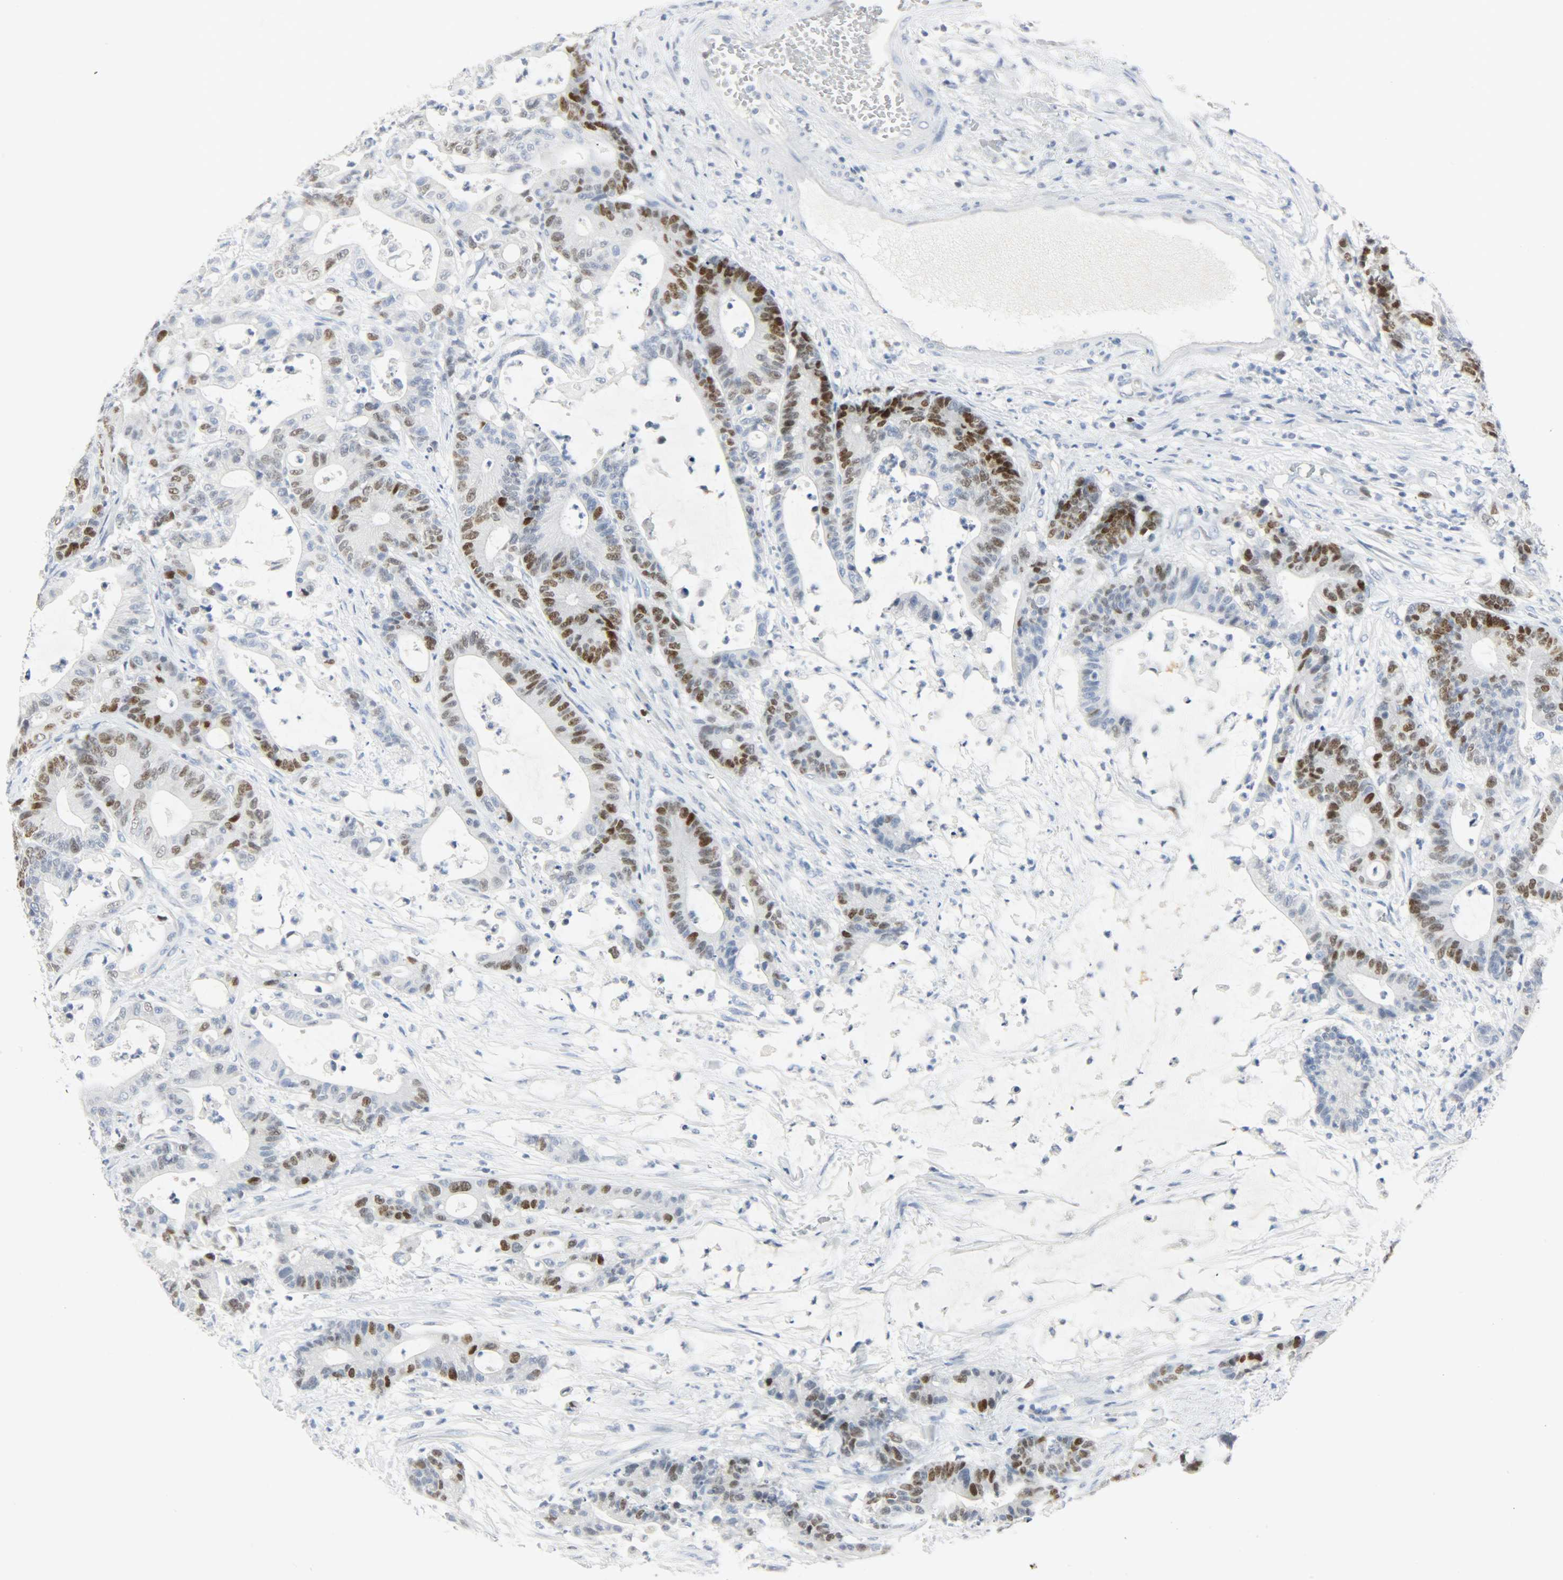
{"staining": {"intensity": "strong", "quantity": "25%-75%", "location": "nuclear"}, "tissue": "colorectal cancer", "cell_type": "Tumor cells", "image_type": "cancer", "snomed": [{"axis": "morphology", "description": "Adenocarcinoma, NOS"}, {"axis": "topography", "description": "Colon"}], "caption": "Colorectal cancer (adenocarcinoma) stained with immunohistochemistry (IHC) demonstrates strong nuclear staining in approximately 25%-75% of tumor cells.", "gene": "HELLS", "patient": {"sex": "female", "age": 84}}